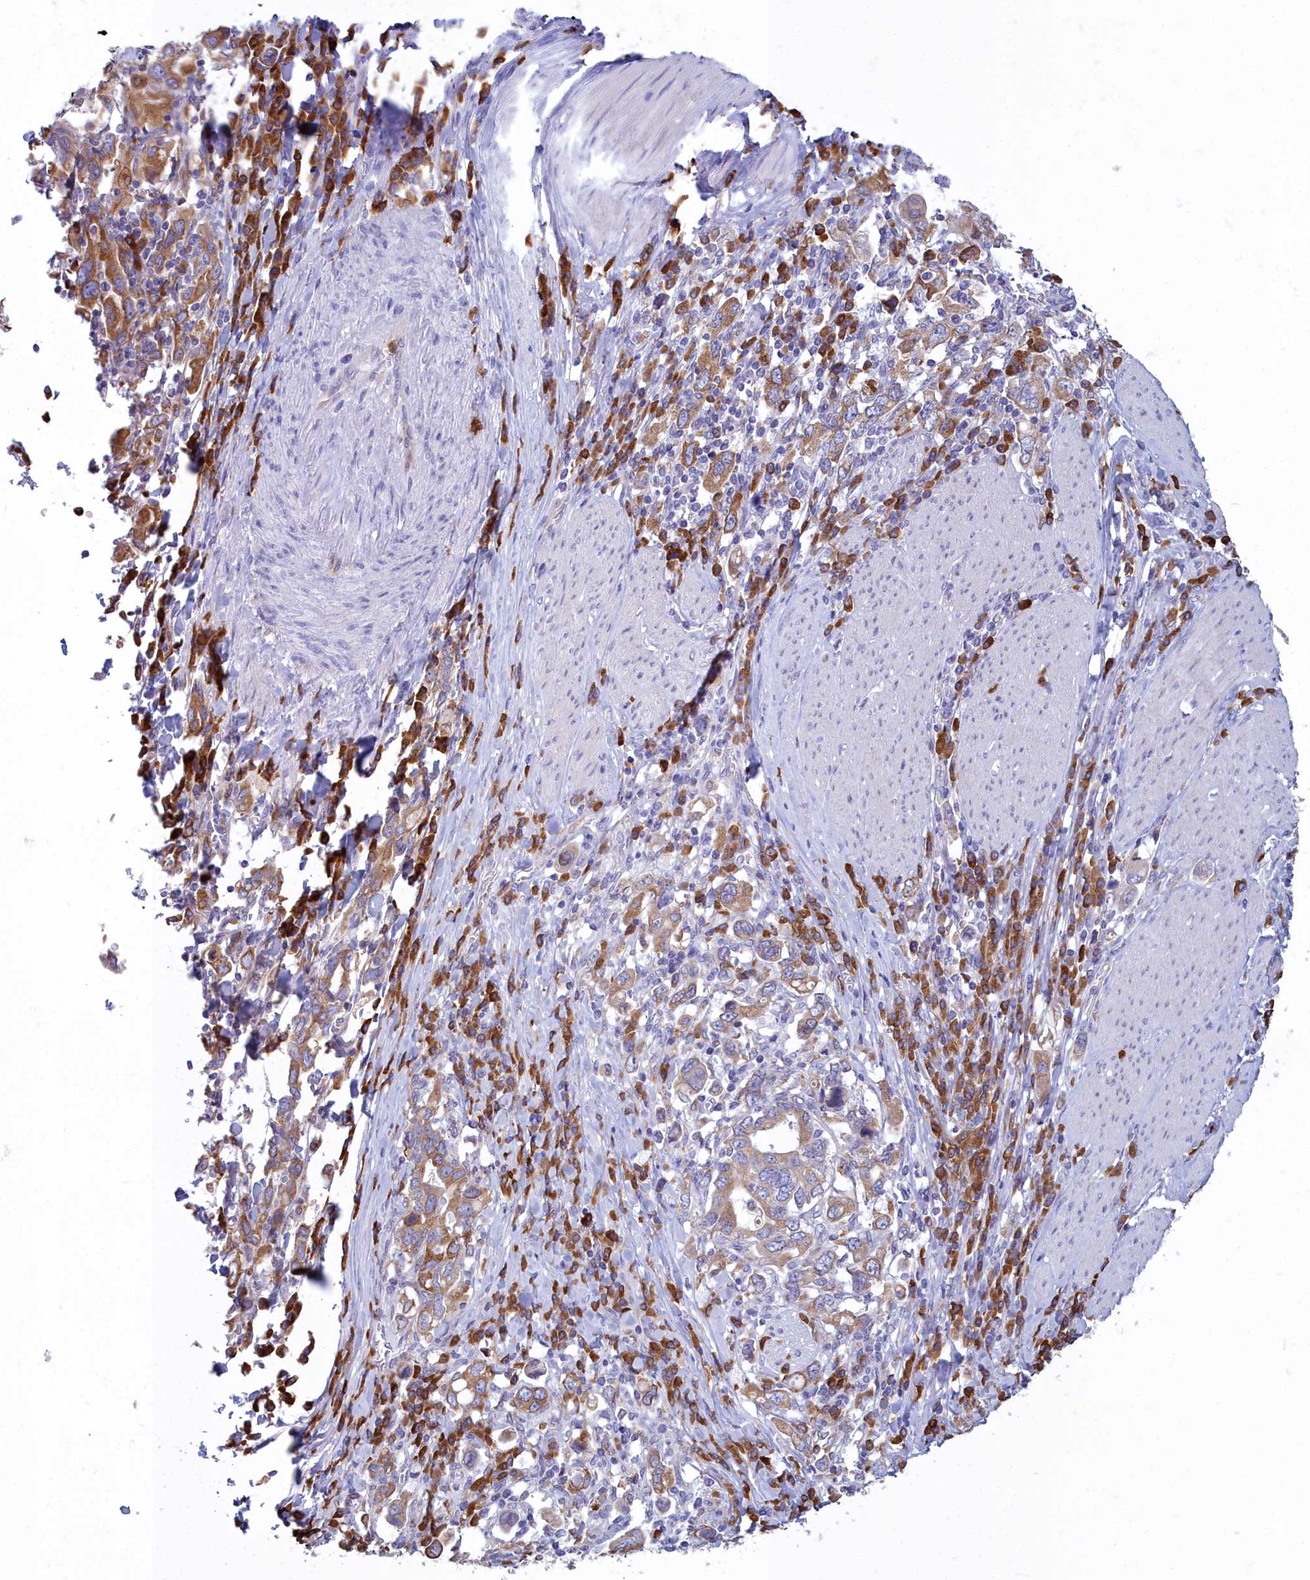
{"staining": {"intensity": "moderate", "quantity": ">75%", "location": "cytoplasmic/membranous"}, "tissue": "stomach cancer", "cell_type": "Tumor cells", "image_type": "cancer", "snomed": [{"axis": "morphology", "description": "Adenocarcinoma, NOS"}, {"axis": "topography", "description": "Stomach, upper"}, {"axis": "topography", "description": "Stomach"}], "caption": "A brown stain shows moderate cytoplasmic/membranous expression of a protein in human stomach cancer (adenocarcinoma) tumor cells. The staining was performed using DAB, with brown indicating positive protein expression. Nuclei are stained blue with hematoxylin.", "gene": "HM13", "patient": {"sex": "male", "age": 62}}